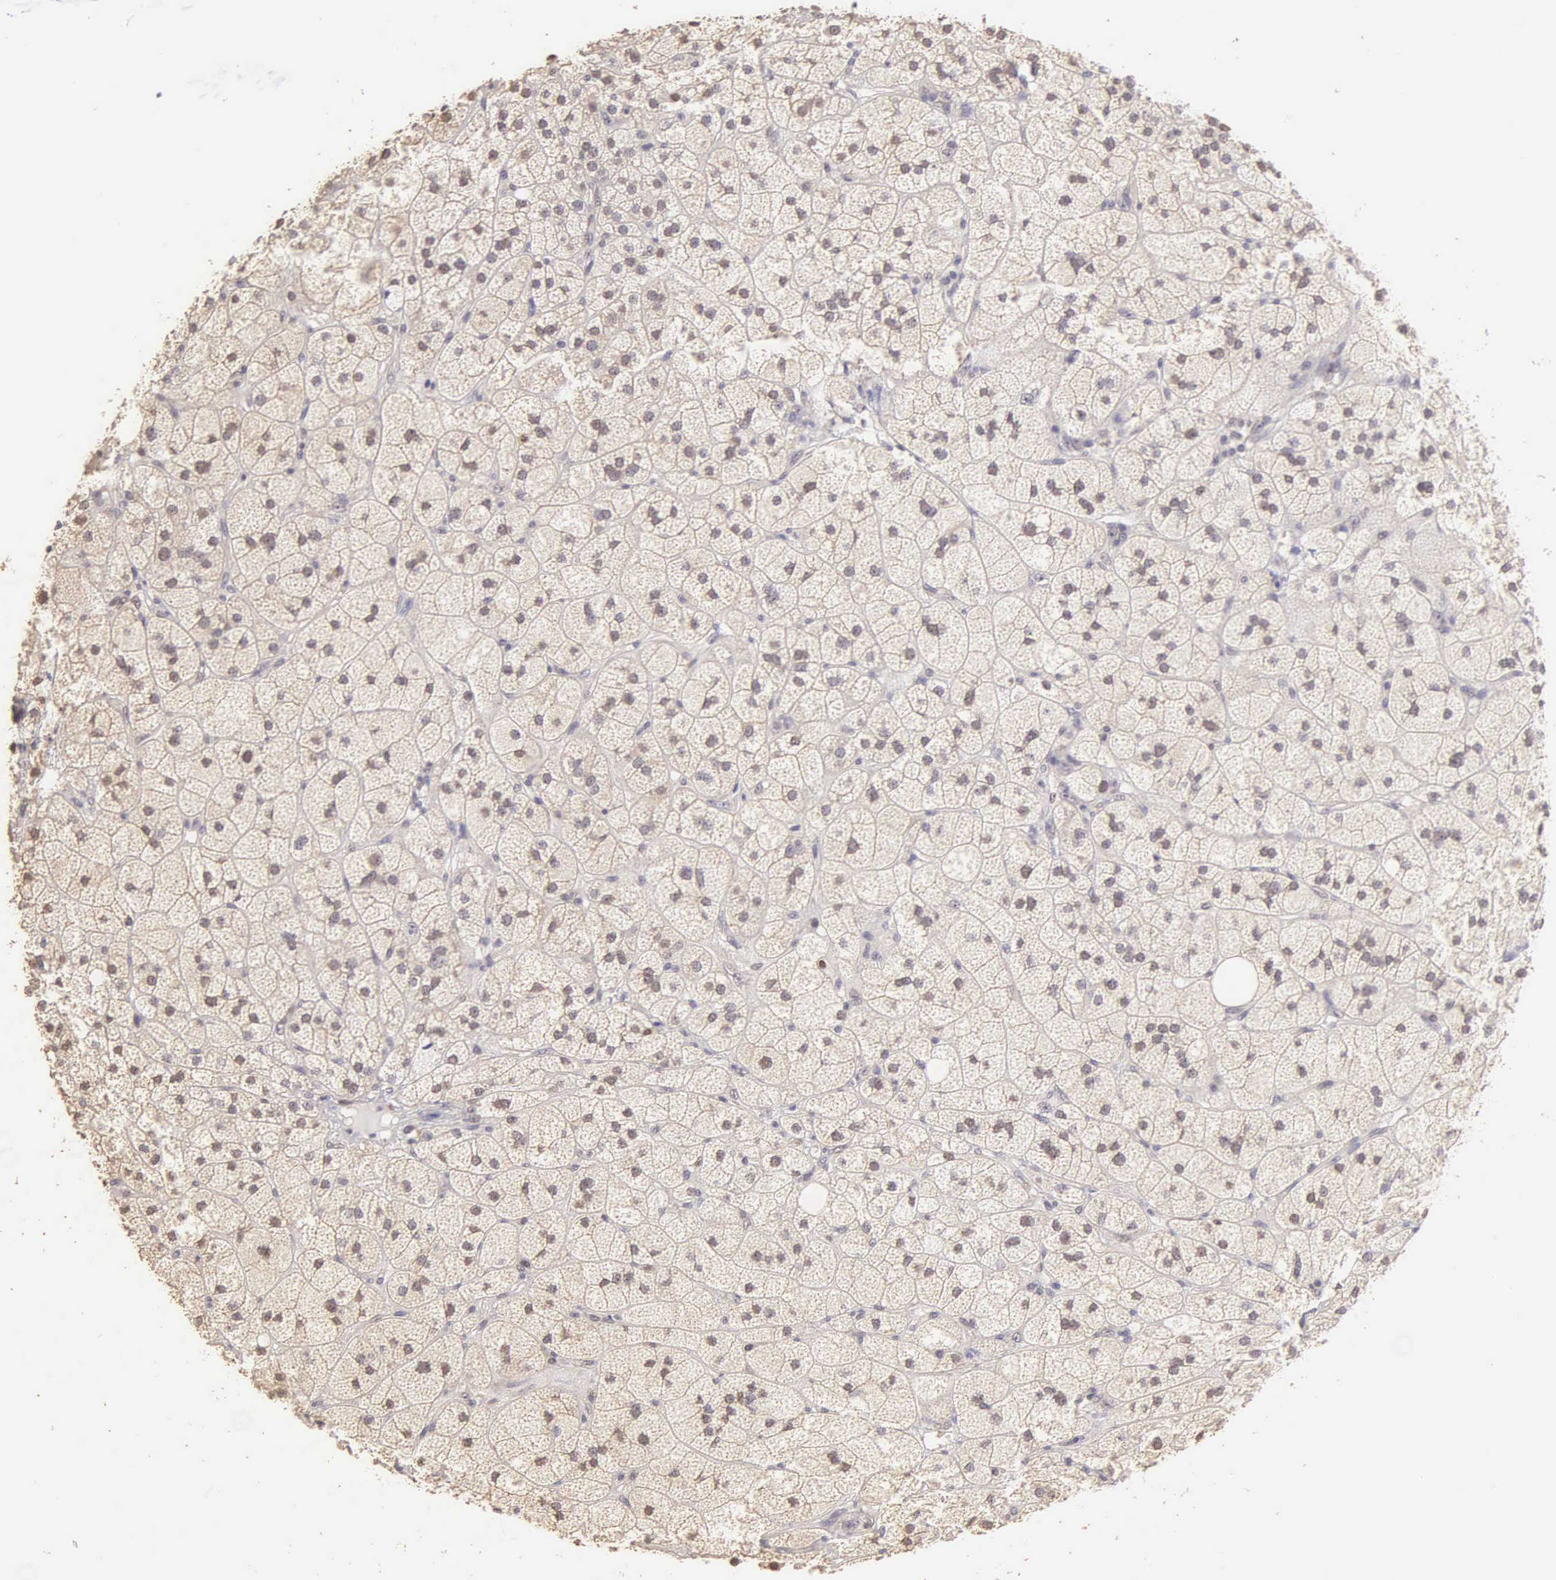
{"staining": {"intensity": "weak", "quantity": "25%-75%", "location": "cytoplasmic/membranous,nuclear"}, "tissue": "adrenal gland", "cell_type": "Glandular cells", "image_type": "normal", "snomed": [{"axis": "morphology", "description": "Normal tissue, NOS"}, {"axis": "topography", "description": "Adrenal gland"}], "caption": "Protein expression analysis of unremarkable human adrenal gland reveals weak cytoplasmic/membranous,nuclear positivity in approximately 25%-75% of glandular cells.", "gene": "MKI67", "patient": {"sex": "female", "age": 60}}